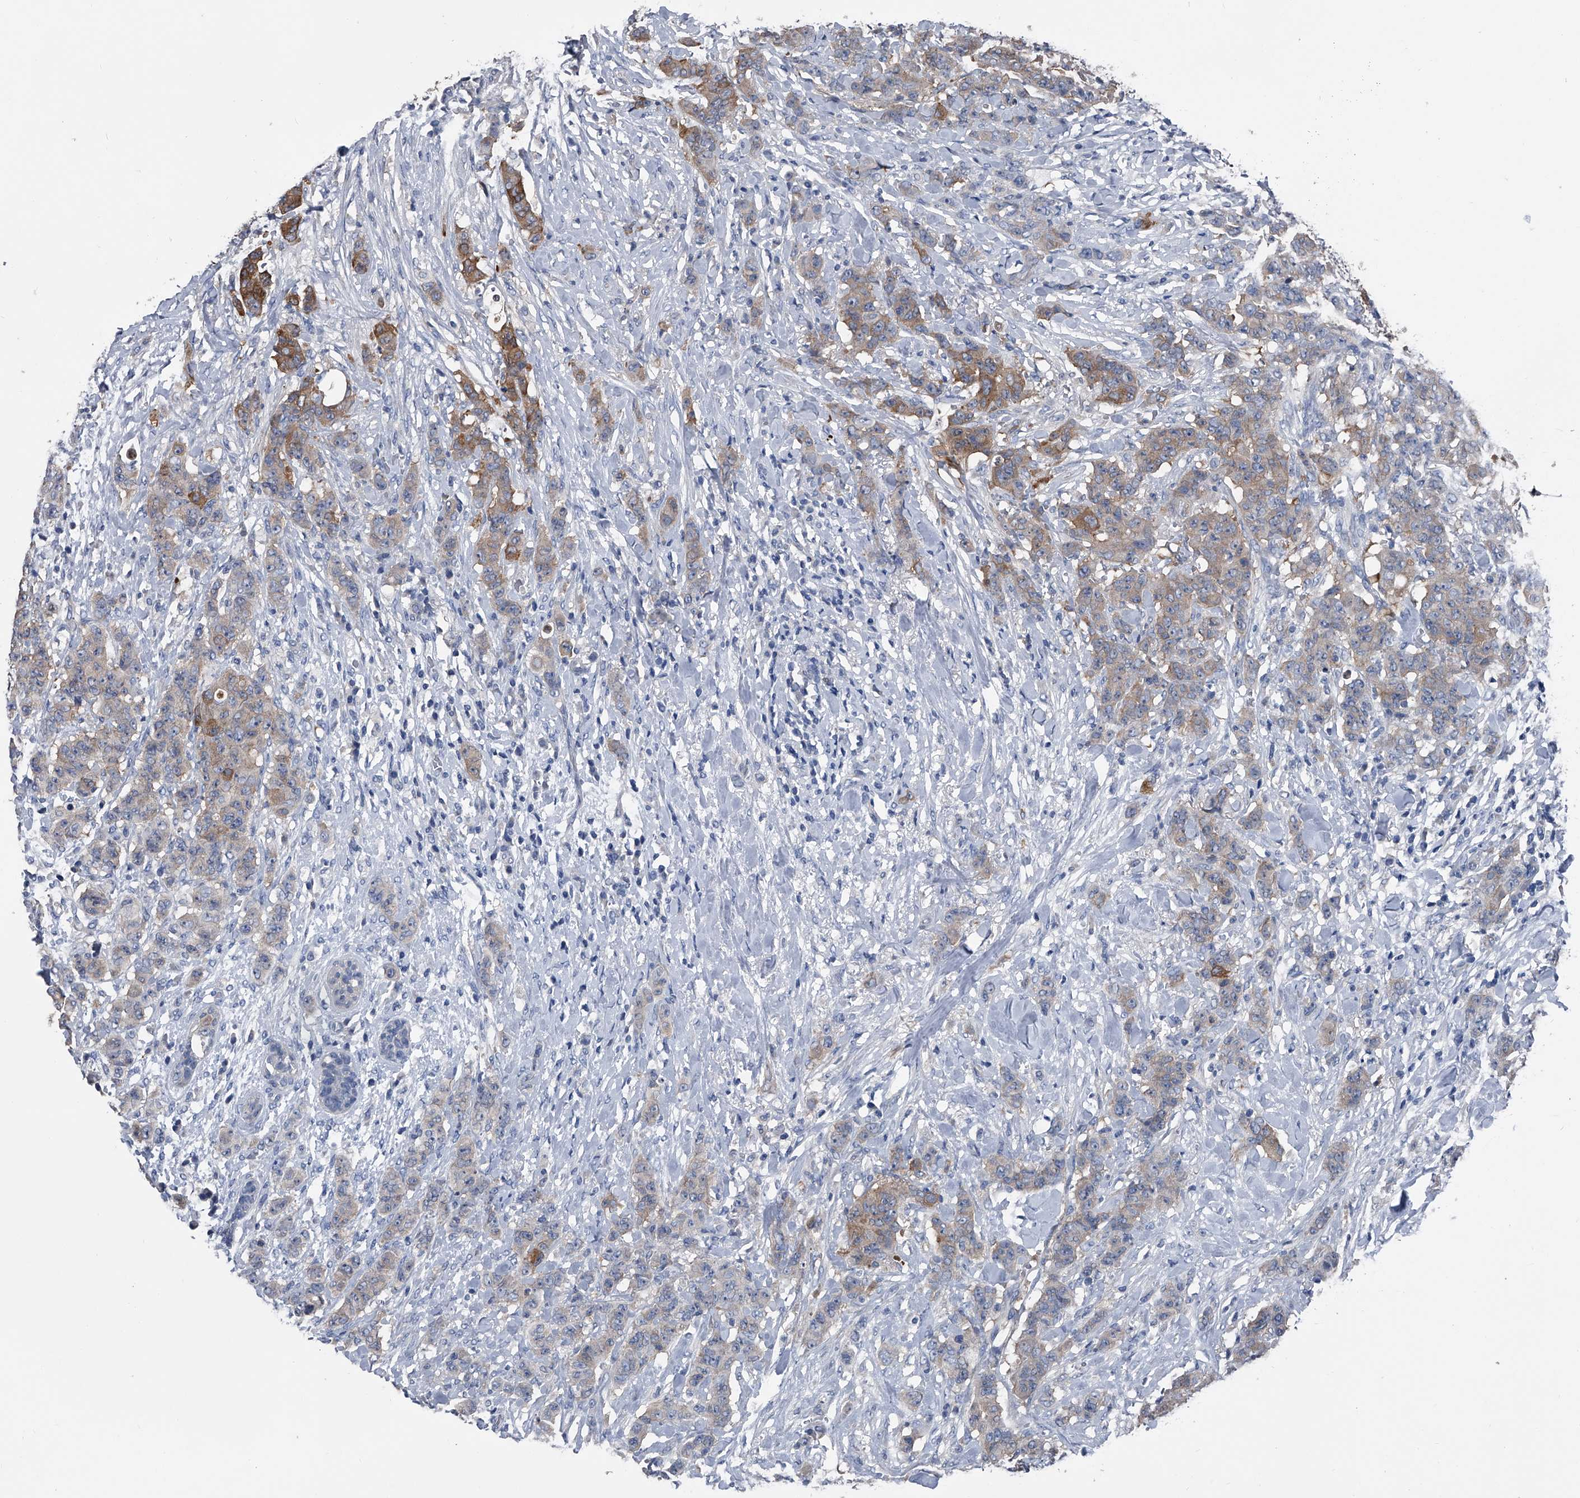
{"staining": {"intensity": "moderate", "quantity": "25%-75%", "location": "cytoplasmic/membranous"}, "tissue": "breast cancer", "cell_type": "Tumor cells", "image_type": "cancer", "snomed": [{"axis": "morphology", "description": "Duct carcinoma"}, {"axis": "topography", "description": "Breast"}], "caption": "Brown immunohistochemical staining in breast cancer (intraductal carcinoma) shows moderate cytoplasmic/membranous positivity in about 25%-75% of tumor cells. (DAB (3,3'-diaminobenzidine) IHC with brightfield microscopy, high magnification).", "gene": "KIF13A", "patient": {"sex": "female", "age": 40}}